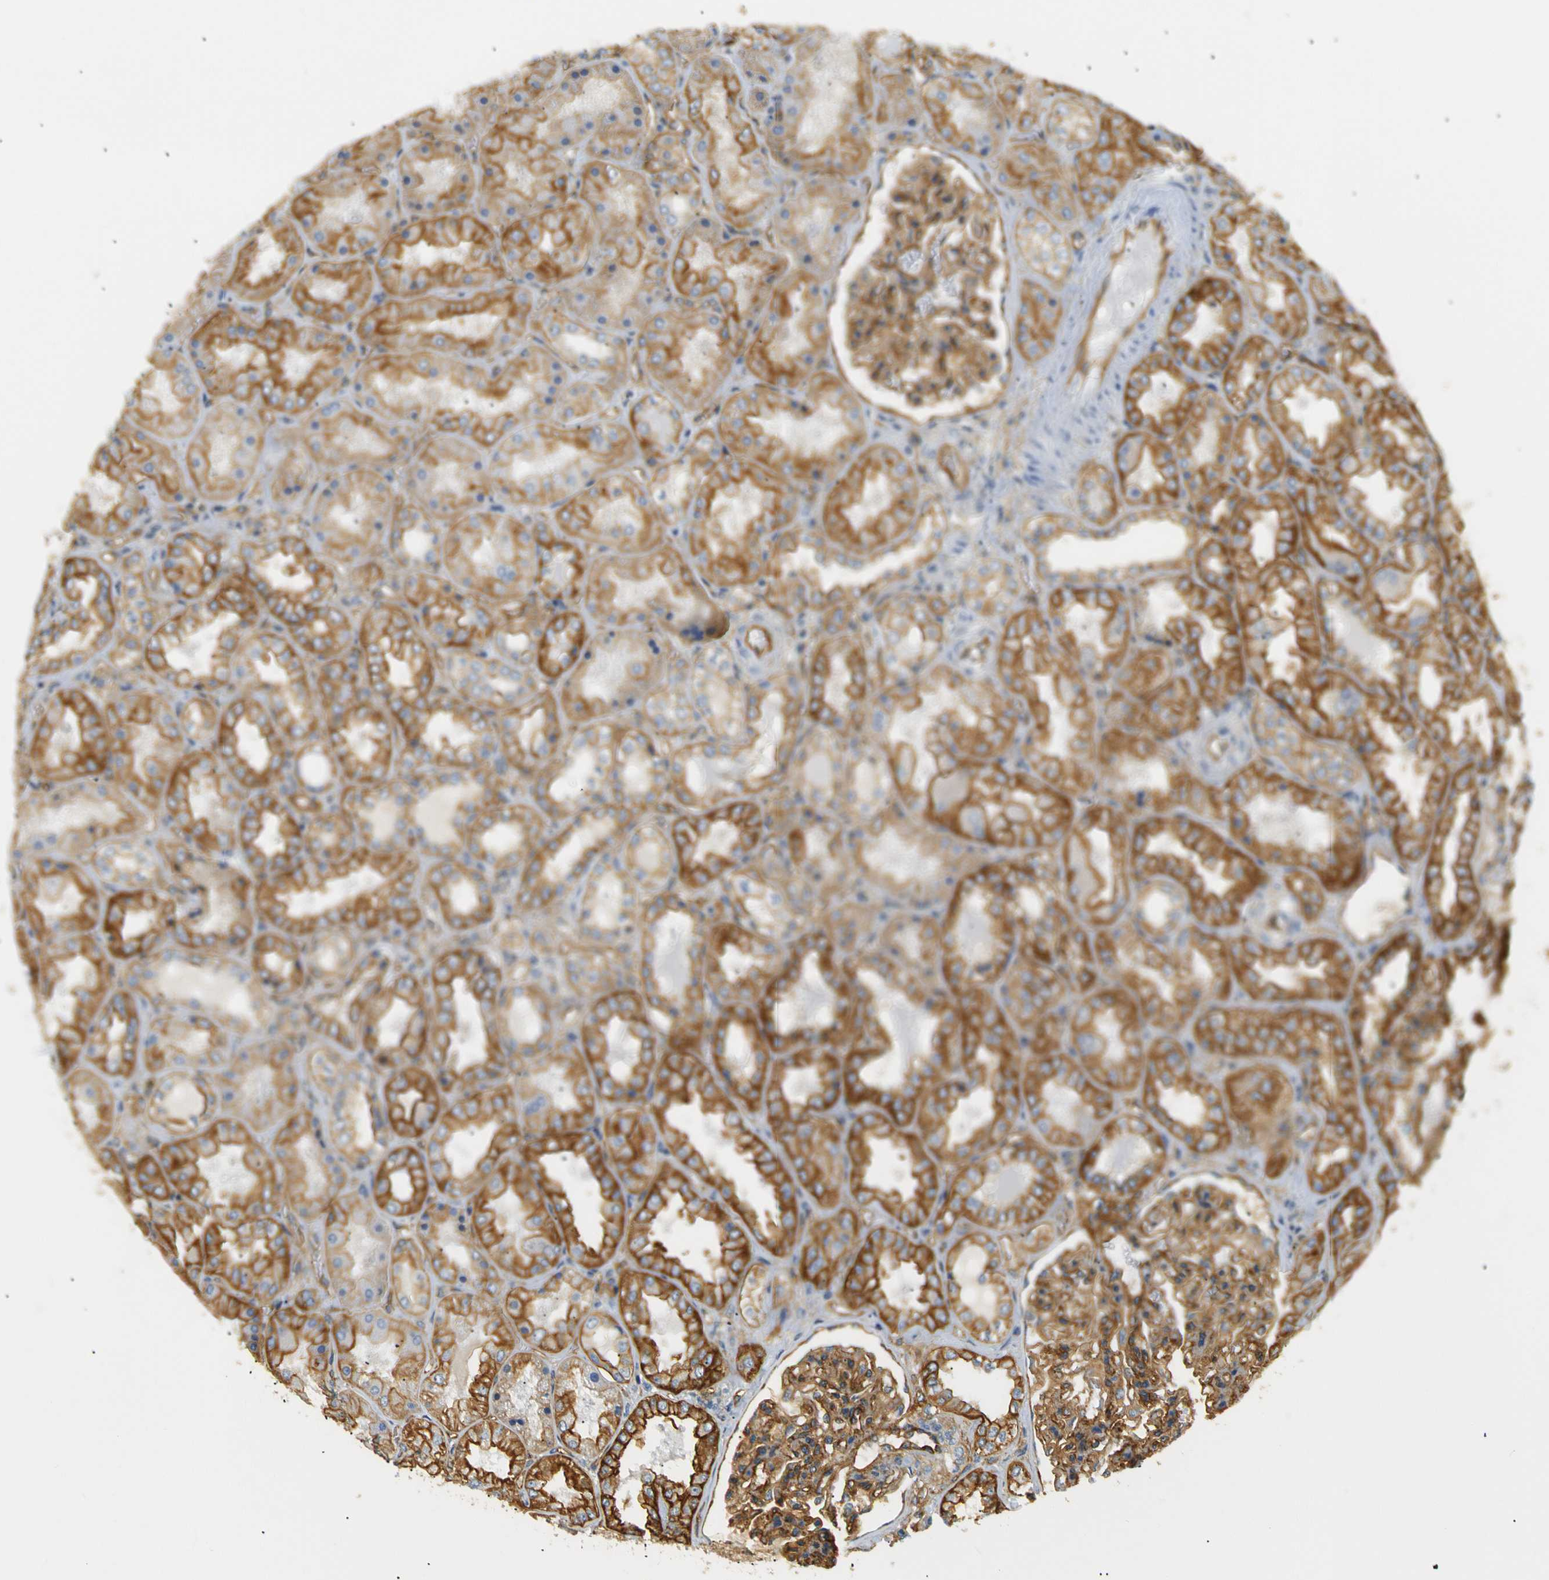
{"staining": {"intensity": "moderate", "quantity": ">75%", "location": "cytoplasmic/membranous"}, "tissue": "kidney", "cell_type": "Cells in glomeruli", "image_type": "normal", "snomed": [{"axis": "morphology", "description": "Normal tissue, NOS"}, {"axis": "topography", "description": "Kidney"}], "caption": "Immunohistochemical staining of normal human kidney displays medium levels of moderate cytoplasmic/membranous expression in approximately >75% of cells in glomeruli. (Brightfield microscopy of DAB IHC at high magnification).", "gene": "SPTBN1", "patient": {"sex": "female", "age": 56}}